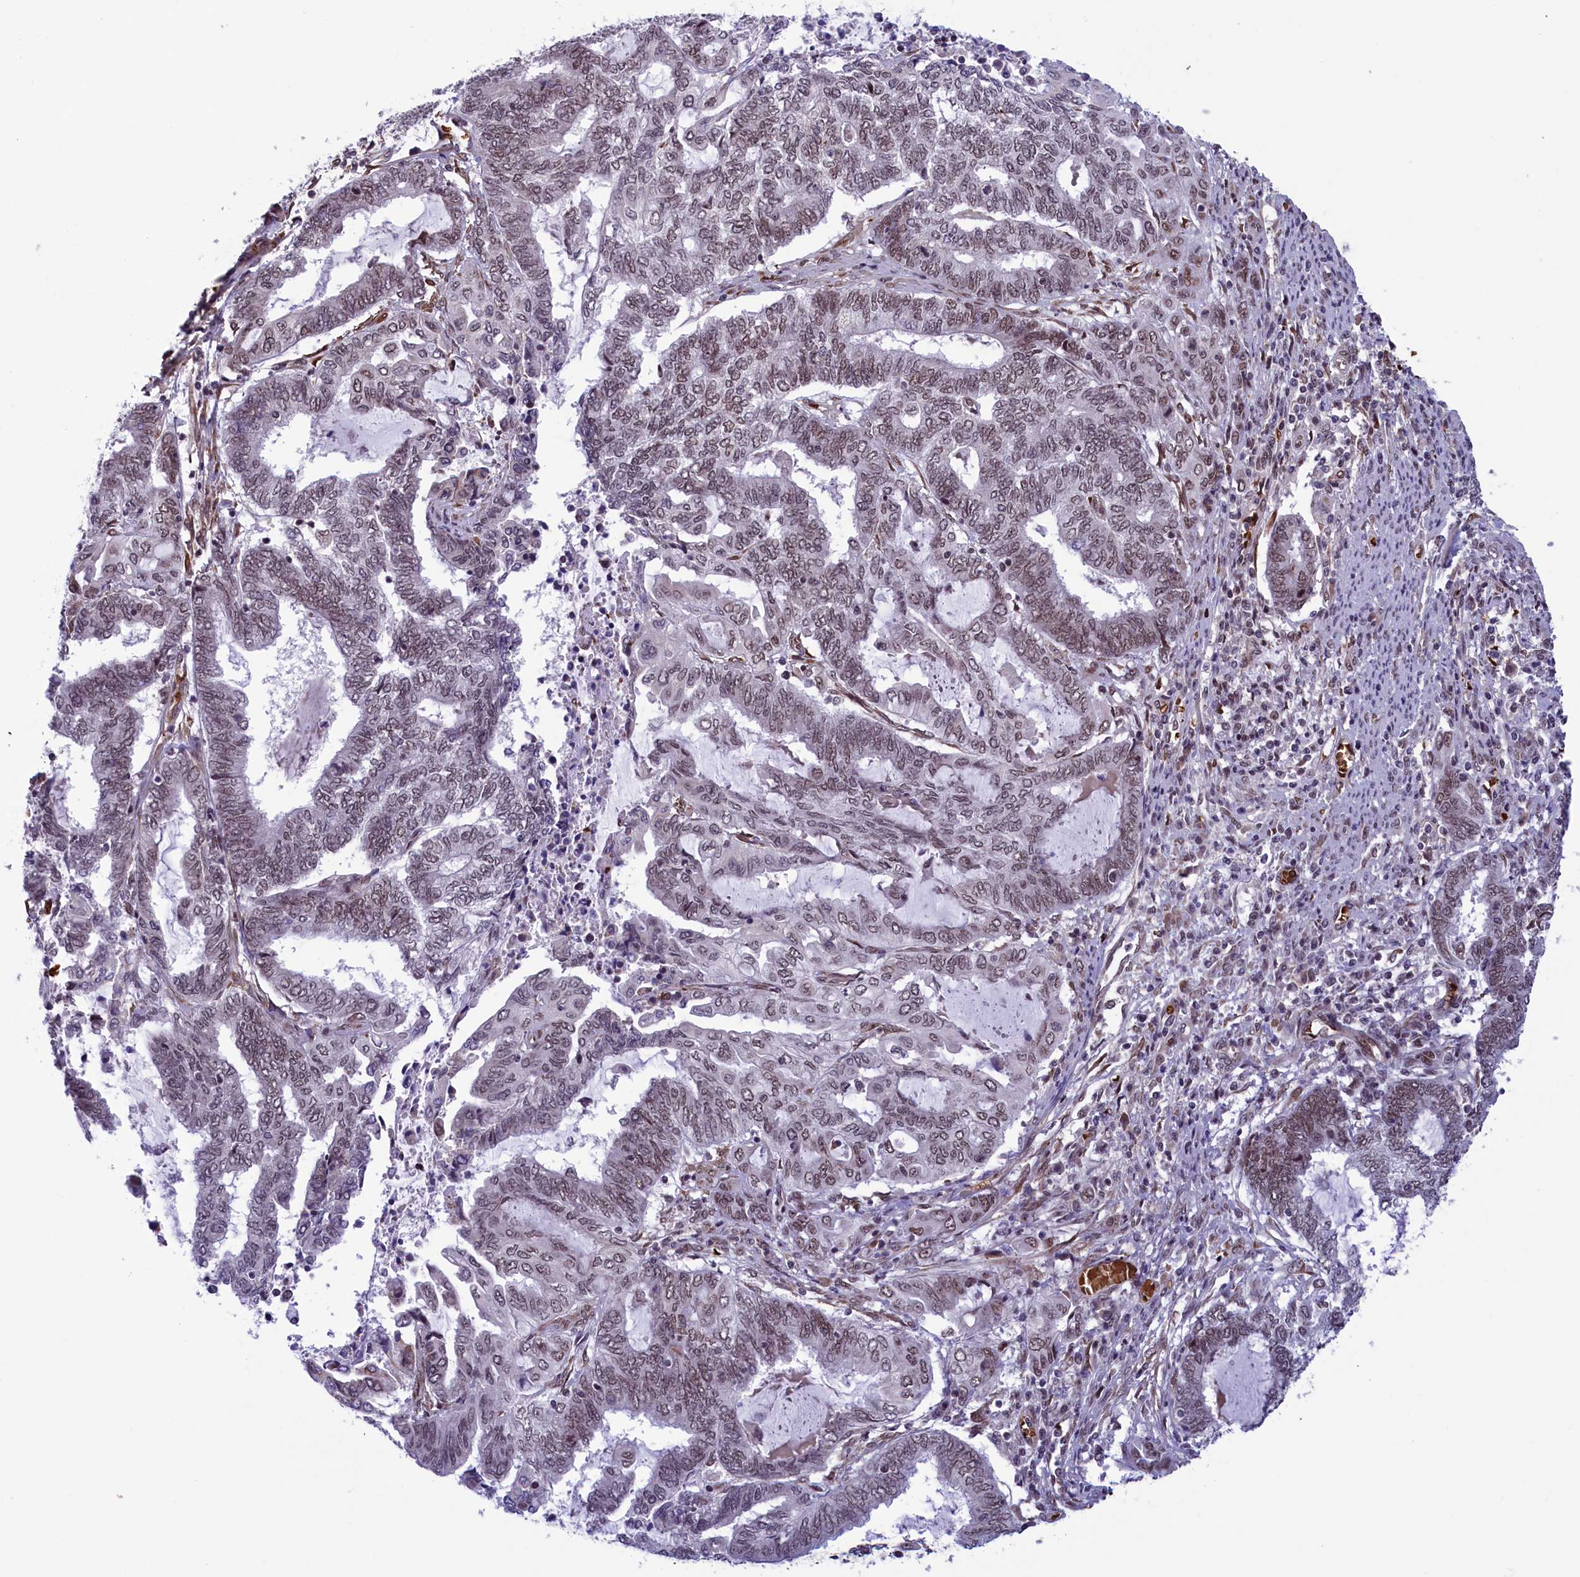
{"staining": {"intensity": "weak", "quantity": ">75%", "location": "nuclear"}, "tissue": "endometrial cancer", "cell_type": "Tumor cells", "image_type": "cancer", "snomed": [{"axis": "morphology", "description": "Adenocarcinoma, NOS"}, {"axis": "topography", "description": "Uterus"}, {"axis": "topography", "description": "Endometrium"}], "caption": "Weak nuclear expression for a protein is appreciated in about >75% of tumor cells of endometrial cancer using IHC.", "gene": "MPHOSPH8", "patient": {"sex": "female", "age": 70}}